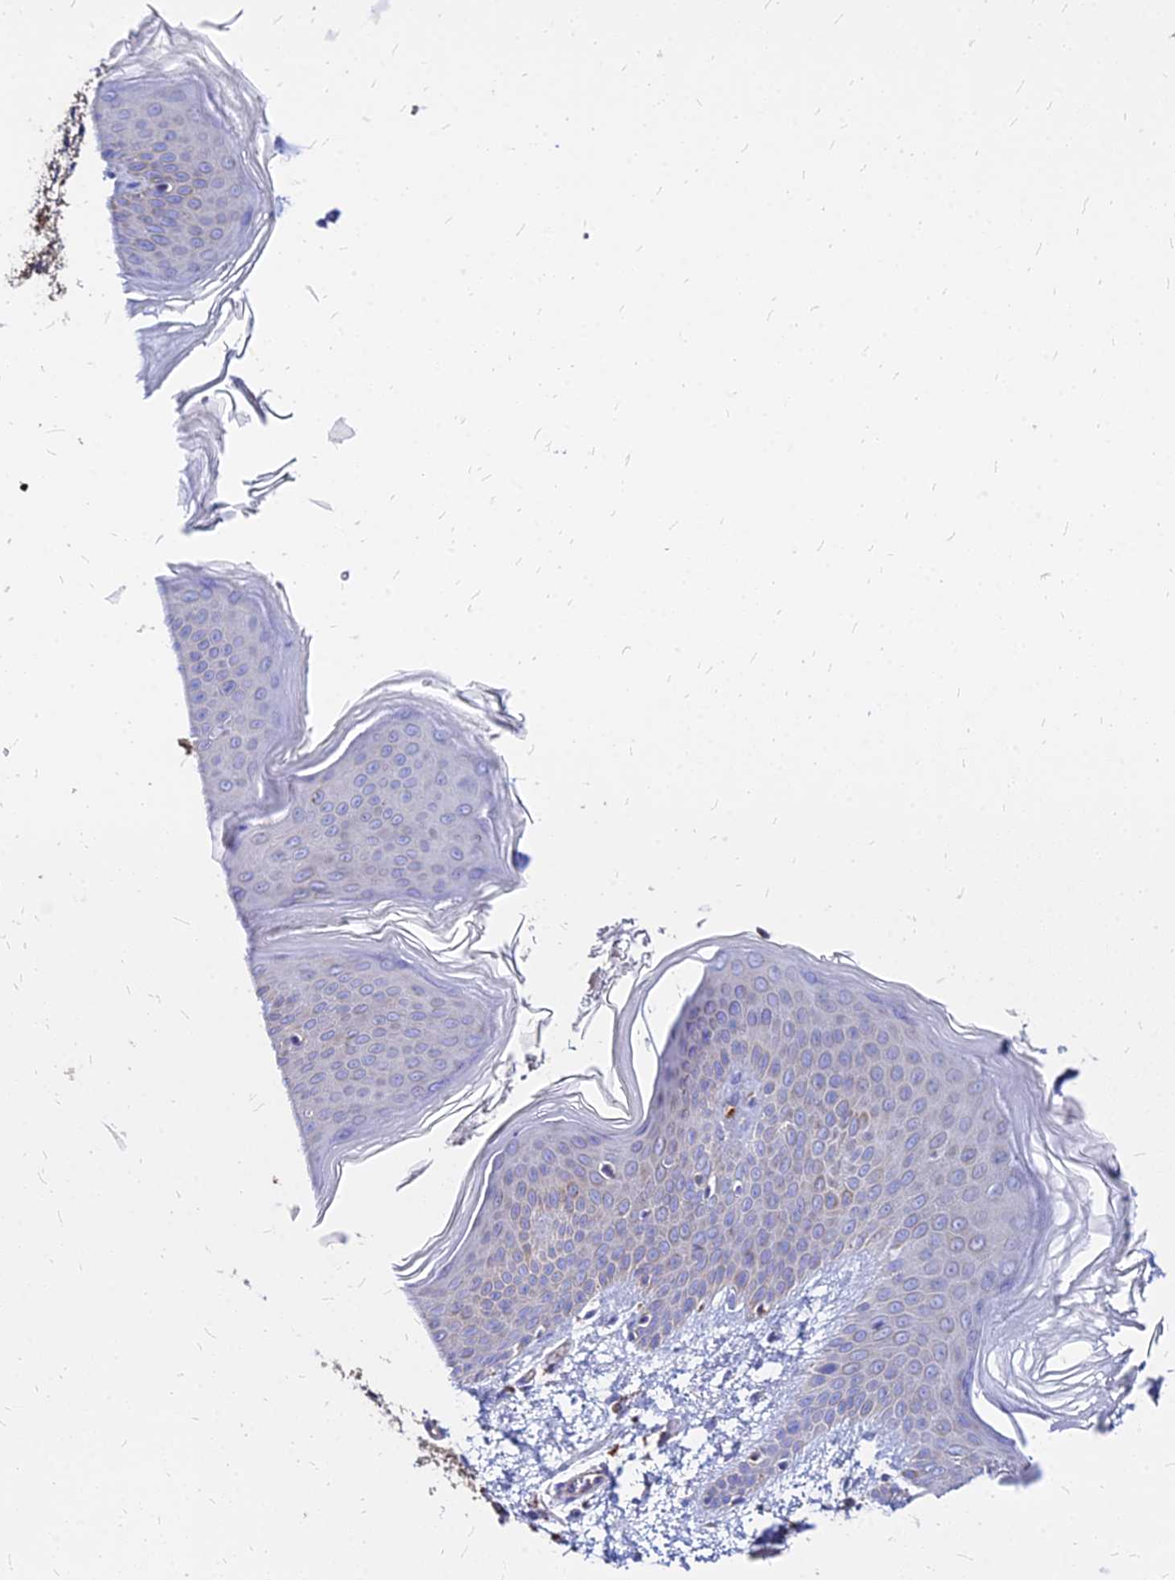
{"staining": {"intensity": "negative", "quantity": "none", "location": "none"}, "tissue": "skin", "cell_type": "Fibroblasts", "image_type": "normal", "snomed": [{"axis": "morphology", "description": "Normal tissue, NOS"}, {"axis": "topography", "description": "Skin"}], "caption": "Unremarkable skin was stained to show a protein in brown. There is no significant positivity in fibroblasts.", "gene": "DLD", "patient": {"sex": "male", "age": 36}}